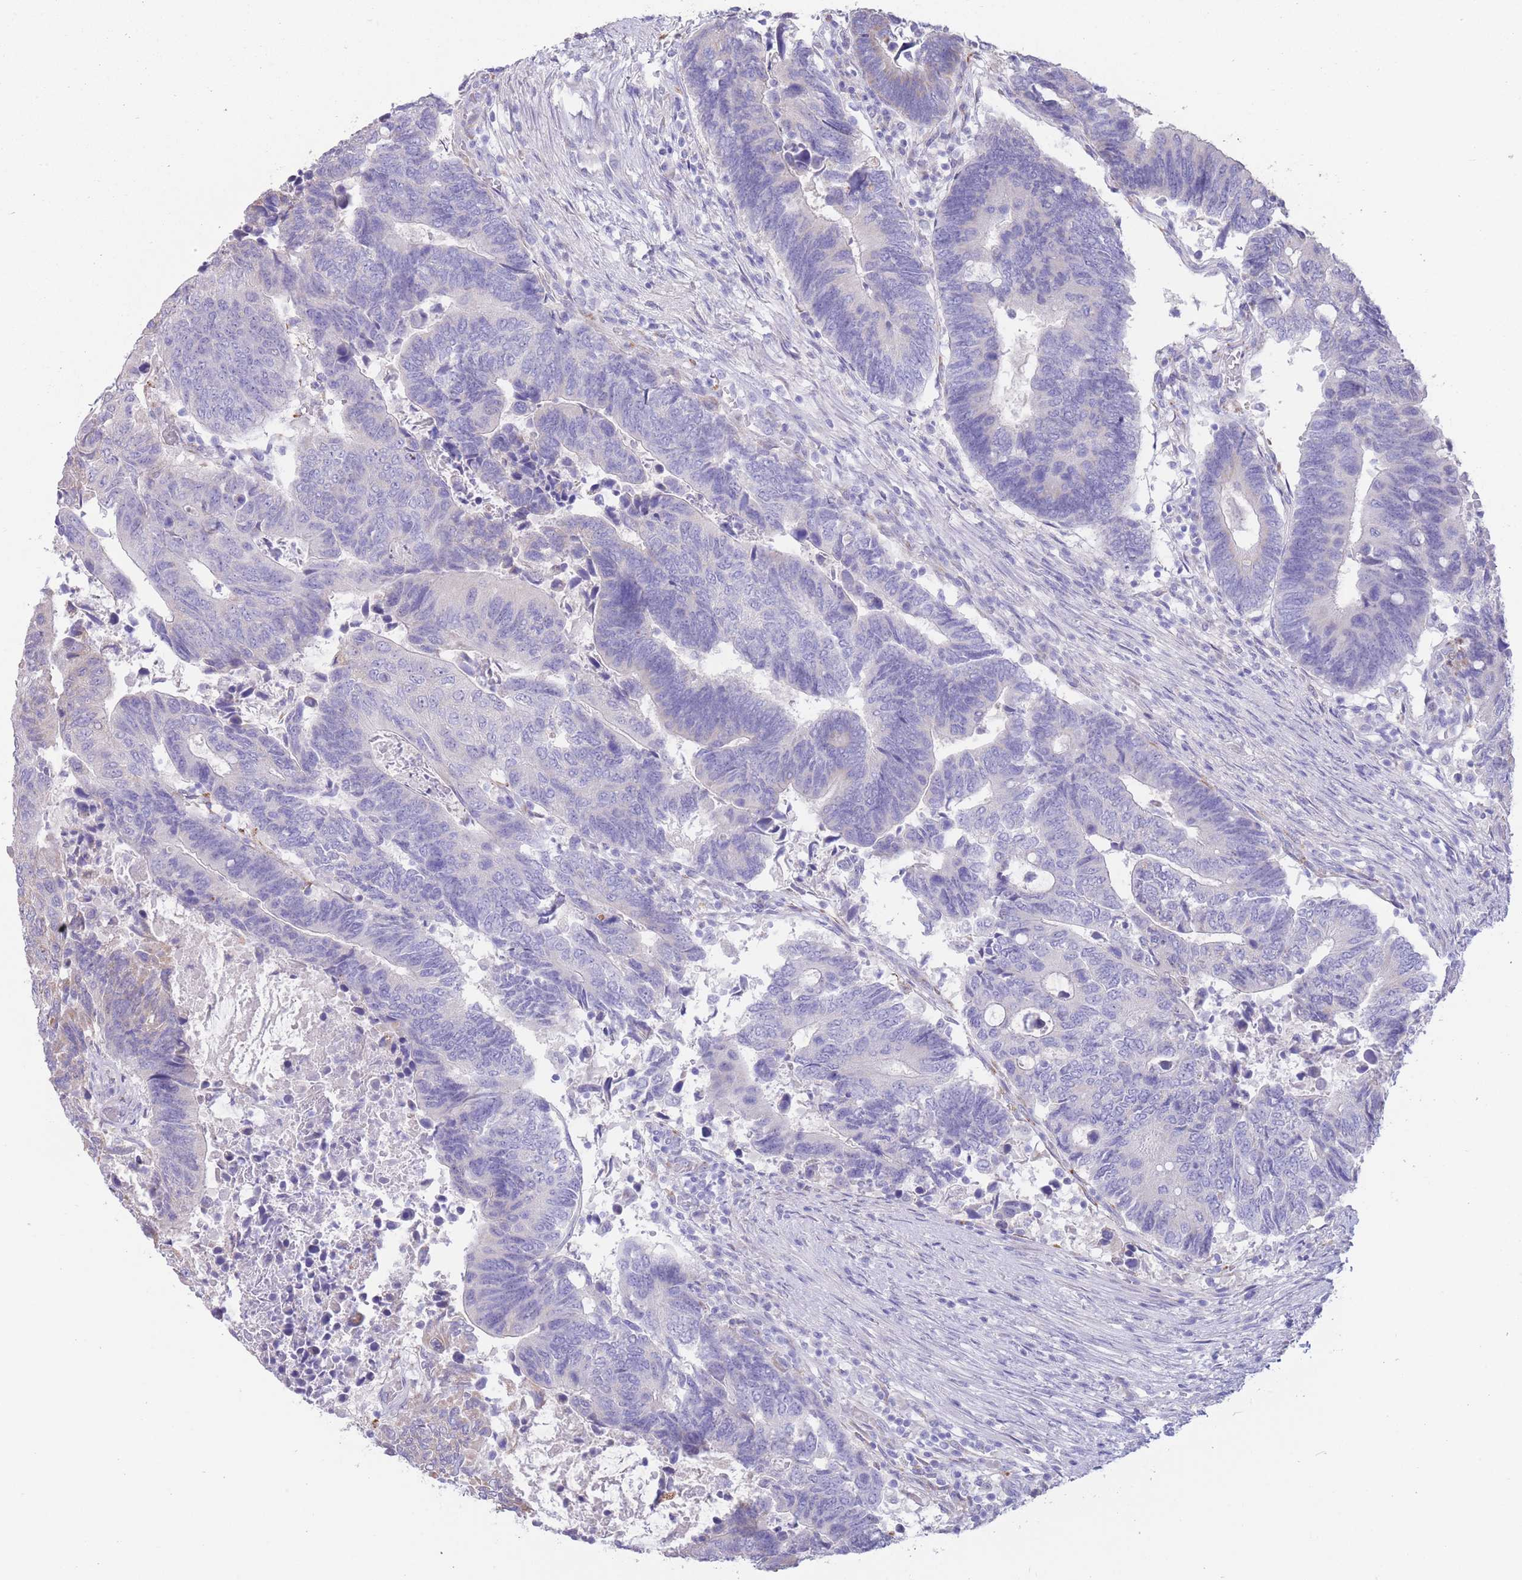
{"staining": {"intensity": "negative", "quantity": "none", "location": "none"}, "tissue": "colorectal cancer", "cell_type": "Tumor cells", "image_type": "cancer", "snomed": [{"axis": "morphology", "description": "Adenocarcinoma, NOS"}, {"axis": "topography", "description": "Colon"}], "caption": "Tumor cells are negative for brown protein staining in colorectal cancer (adenocarcinoma).", "gene": "FAH", "patient": {"sex": "male", "age": 87}}